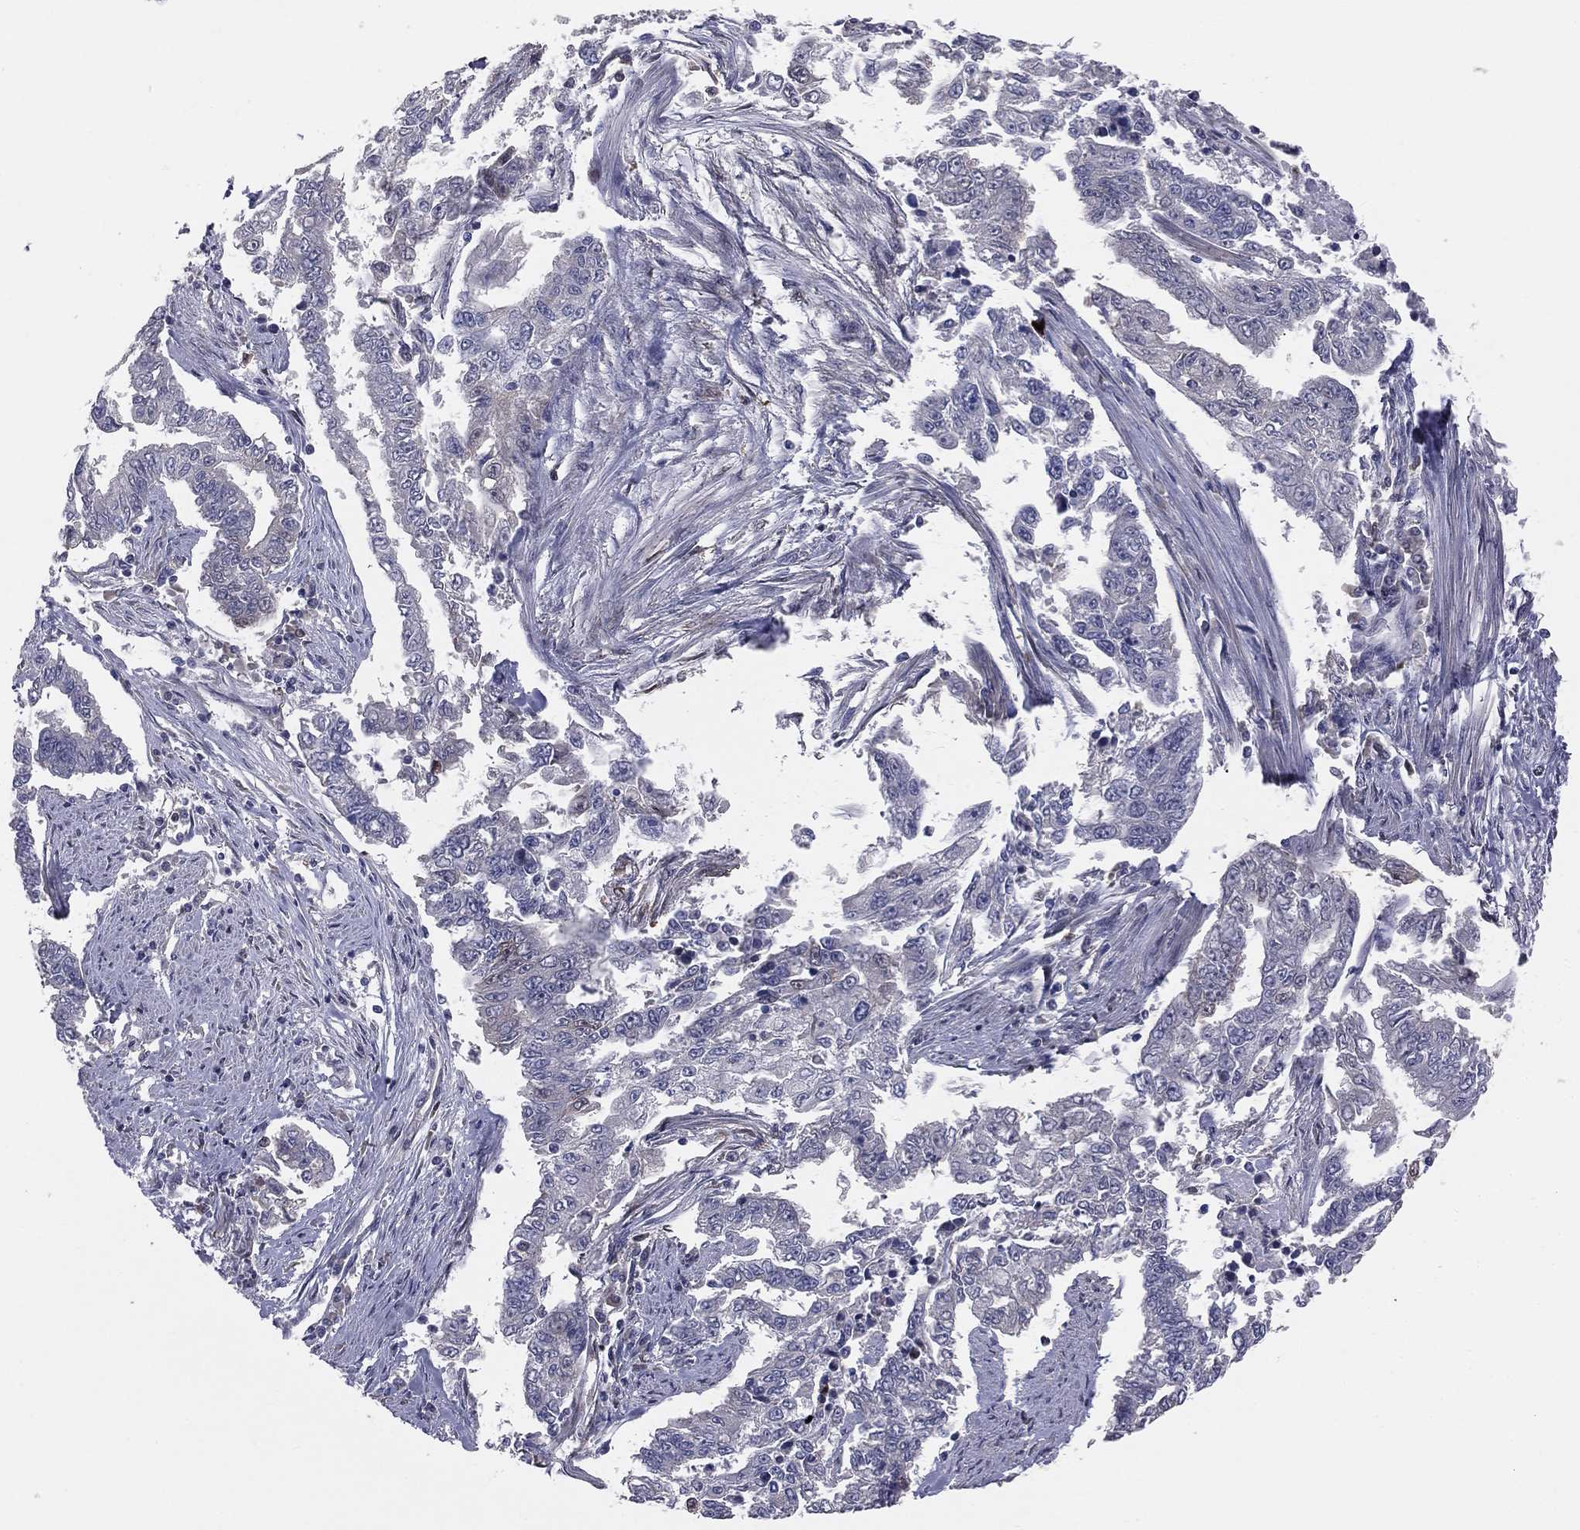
{"staining": {"intensity": "negative", "quantity": "none", "location": "none"}, "tissue": "endometrial cancer", "cell_type": "Tumor cells", "image_type": "cancer", "snomed": [{"axis": "morphology", "description": "Adenocarcinoma, NOS"}, {"axis": "topography", "description": "Uterus"}], "caption": "A high-resolution image shows immunohistochemistry staining of endometrial cancer, which demonstrates no significant expression in tumor cells. Nuclei are stained in blue.", "gene": "DMKN", "patient": {"sex": "female", "age": 59}}